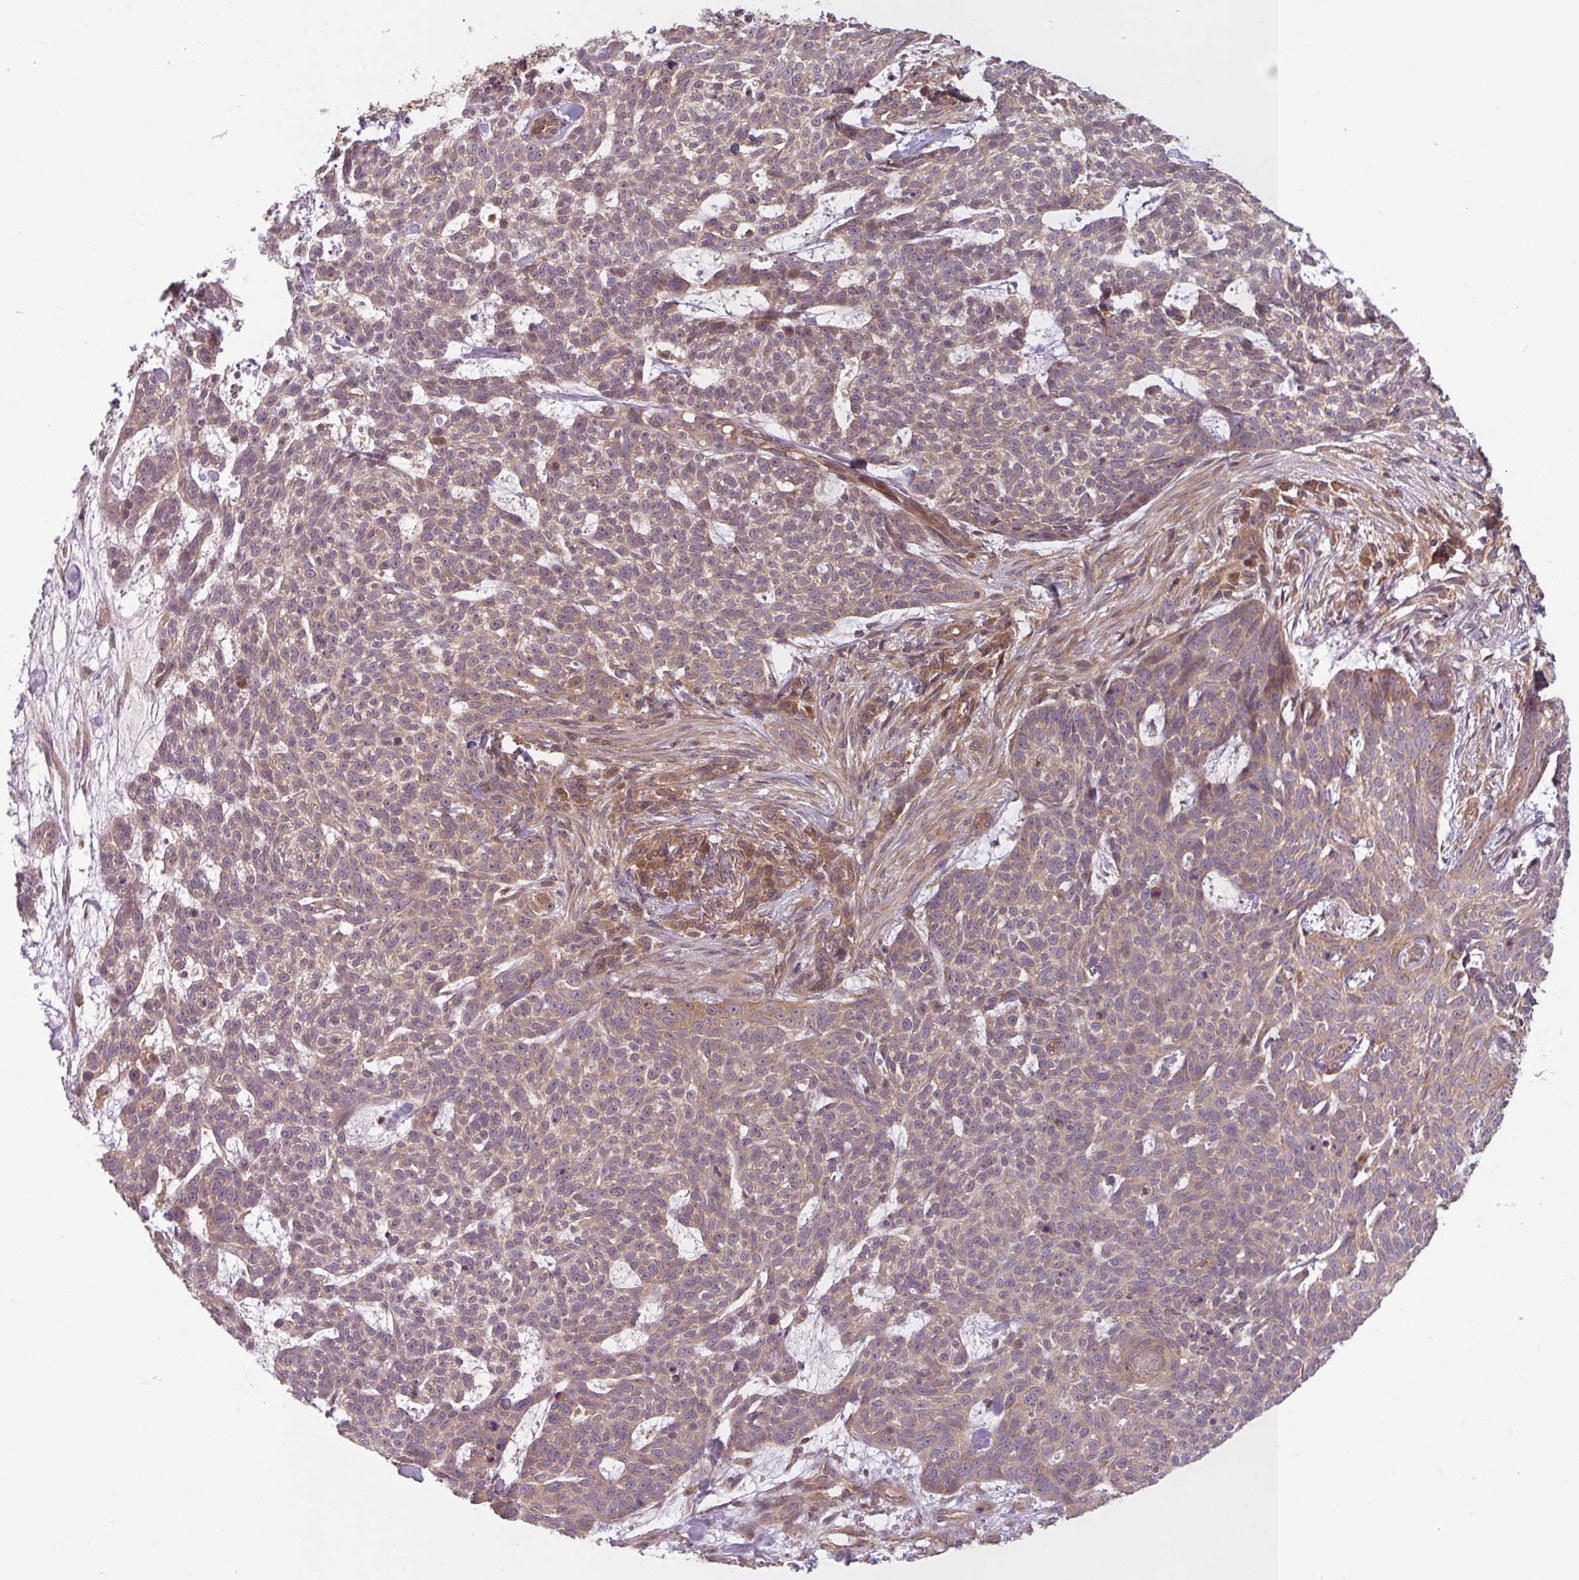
{"staining": {"intensity": "moderate", "quantity": "25%-75%", "location": "cytoplasmic/membranous"}, "tissue": "skin cancer", "cell_type": "Tumor cells", "image_type": "cancer", "snomed": [{"axis": "morphology", "description": "Basal cell carcinoma"}, {"axis": "topography", "description": "Skin"}], "caption": "The micrograph displays immunohistochemical staining of basal cell carcinoma (skin). There is moderate cytoplasmic/membranous expression is present in approximately 25%-75% of tumor cells.", "gene": "RNF31", "patient": {"sex": "female", "age": 93}}